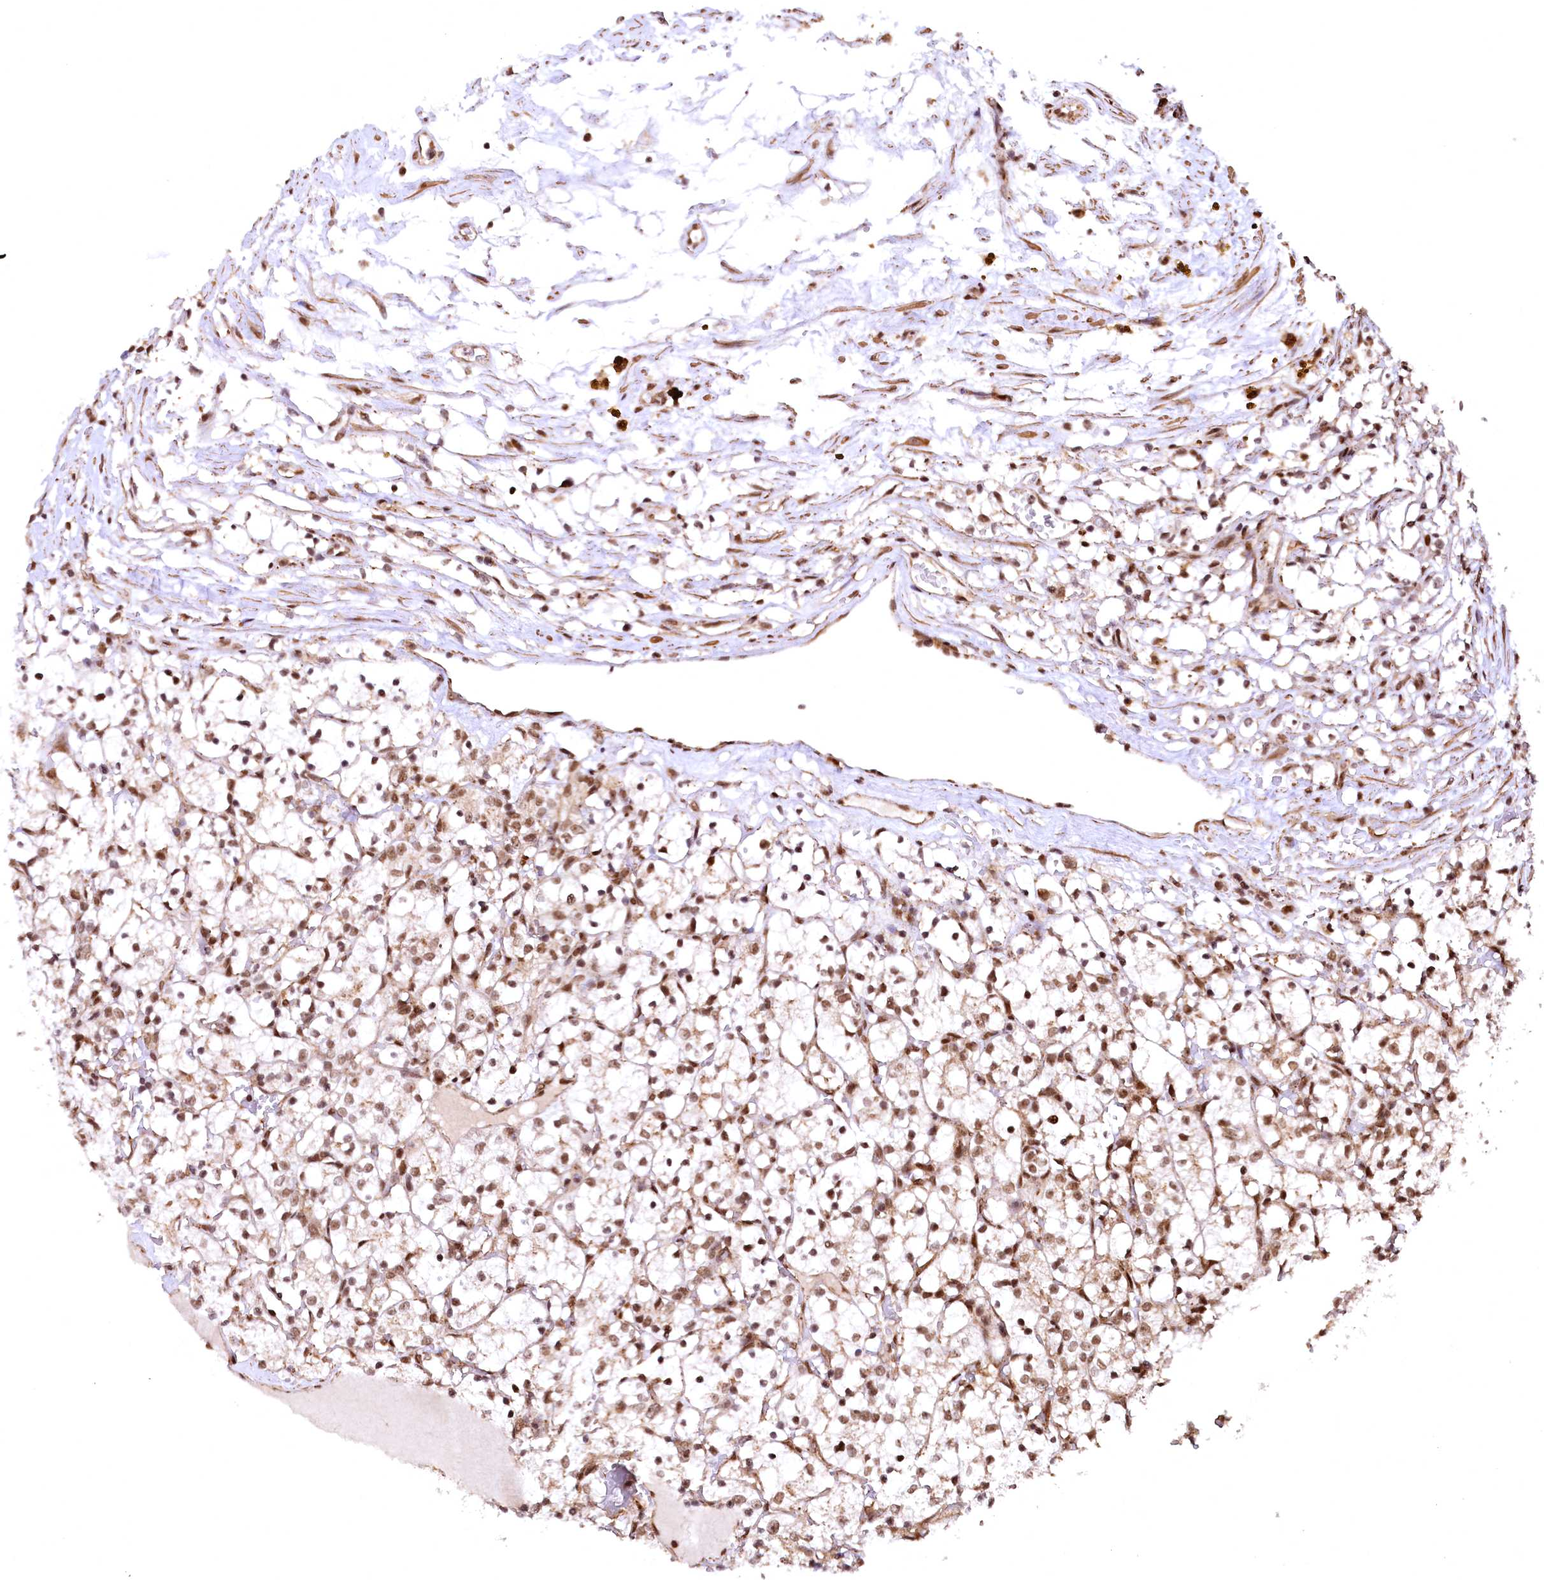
{"staining": {"intensity": "moderate", "quantity": "25%-75%", "location": "cytoplasmic/membranous,nuclear"}, "tissue": "renal cancer", "cell_type": "Tumor cells", "image_type": "cancer", "snomed": [{"axis": "morphology", "description": "Adenocarcinoma, NOS"}, {"axis": "topography", "description": "Kidney"}], "caption": "Moderate cytoplasmic/membranous and nuclear expression is identified in approximately 25%-75% of tumor cells in renal cancer.", "gene": "PDS5B", "patient": {"sex": "female", "age": 69}}